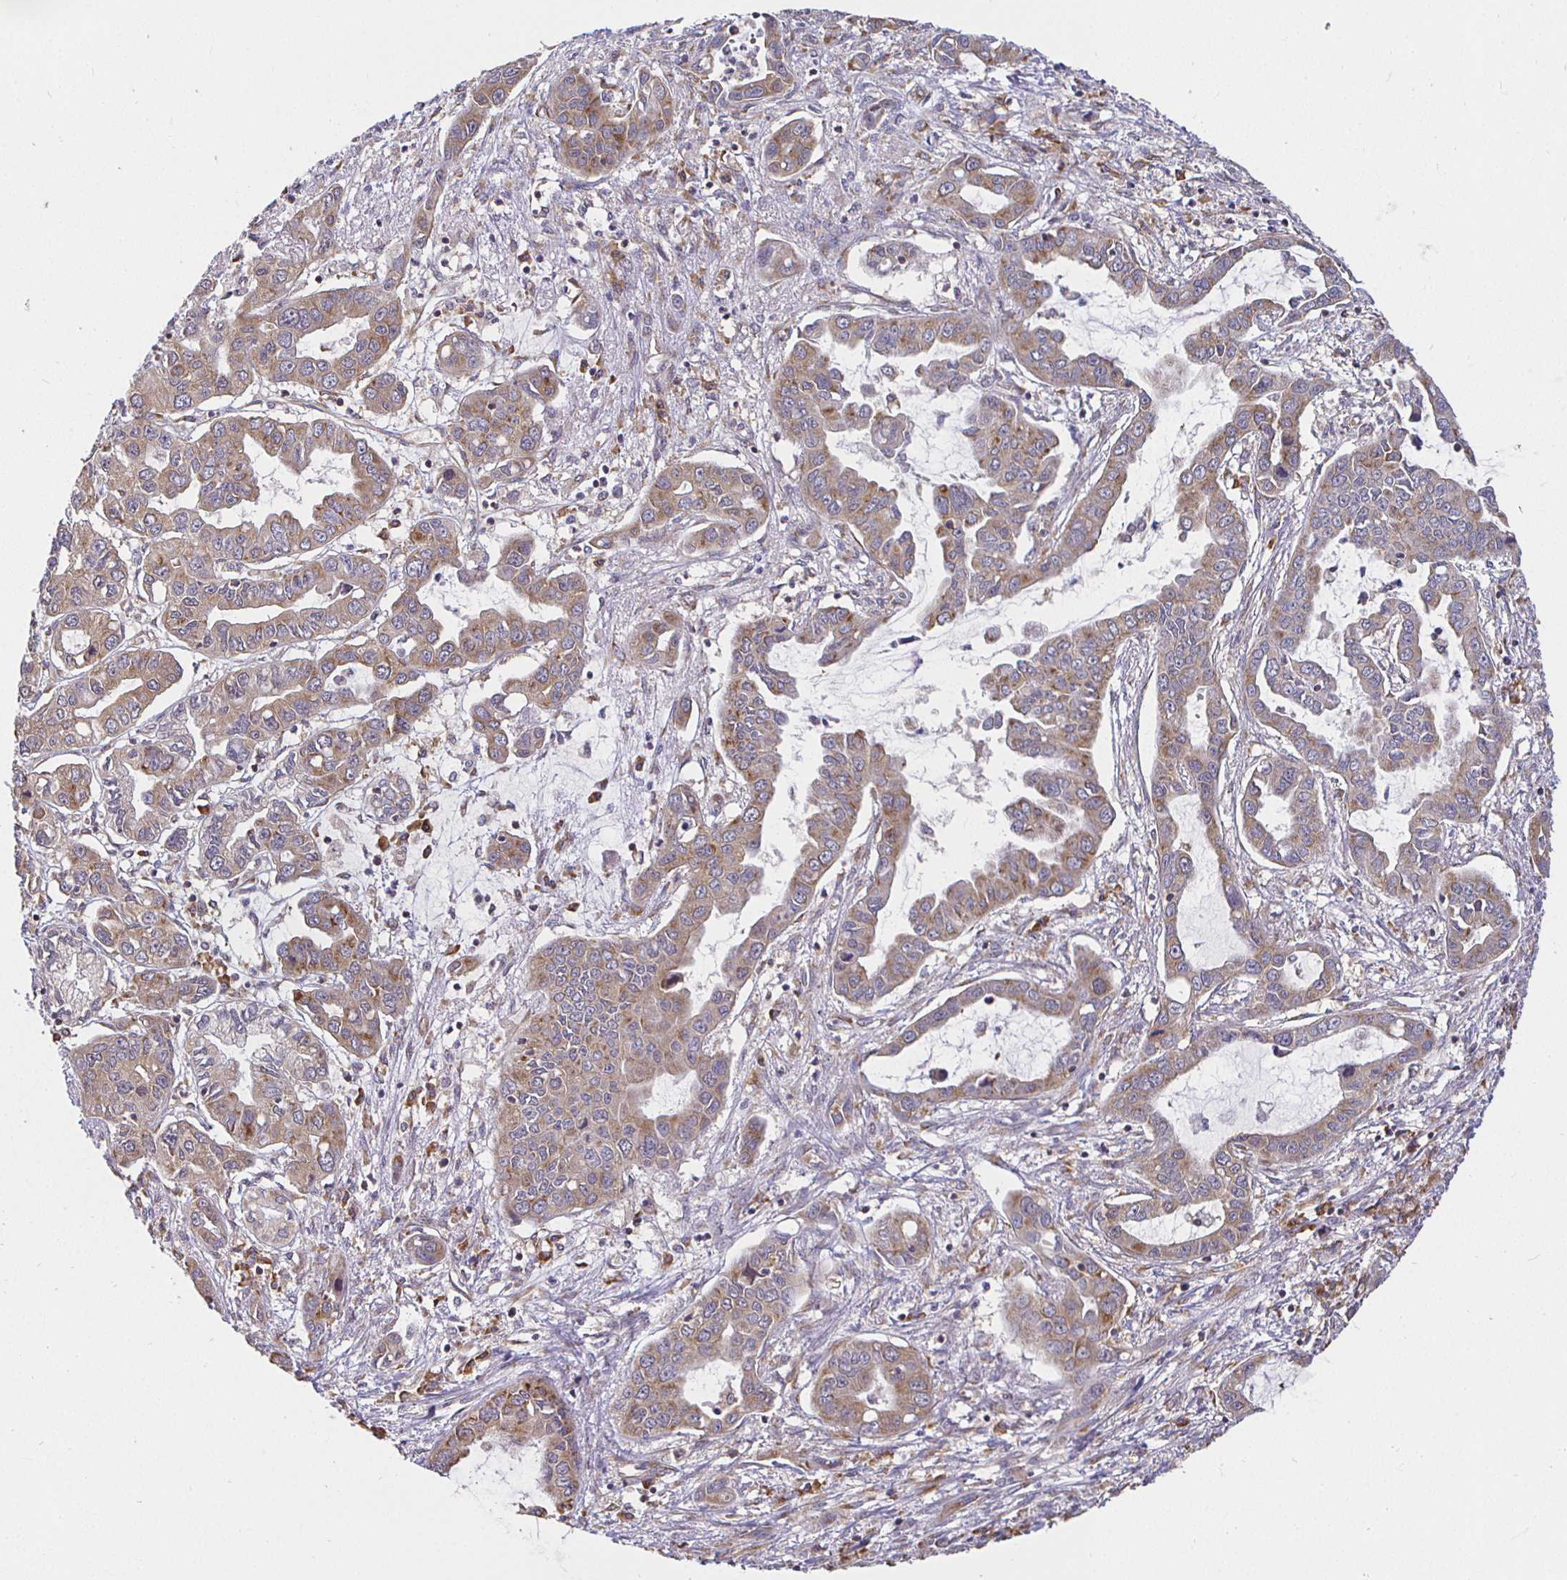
{"staining": {"intensity": "weak", "quantity": ">75%", "location": "cytoplasmic/membranous"}, "tissue": "liver cancer", "cell_type": "Tumor cells", "image_type": "cancer", "snomed": [{"axis": "morphology", "description": "Cholangiocarcinoma"}, {"axis": "topography", "description": "Liver"}], "caption": "Liver cholangiocarcinoma stained with immunohistochemistry (IHC) reveals weak cytoplasmic/membranous staining in approximately >75% of tumor cells. The staining is performed using DAB brown chromogen to label protein expression. The nuclei are counter-stained blue using hematoxylin.", "gene": "IRAK1", "patient": {"sex": "male", "age": 58}}